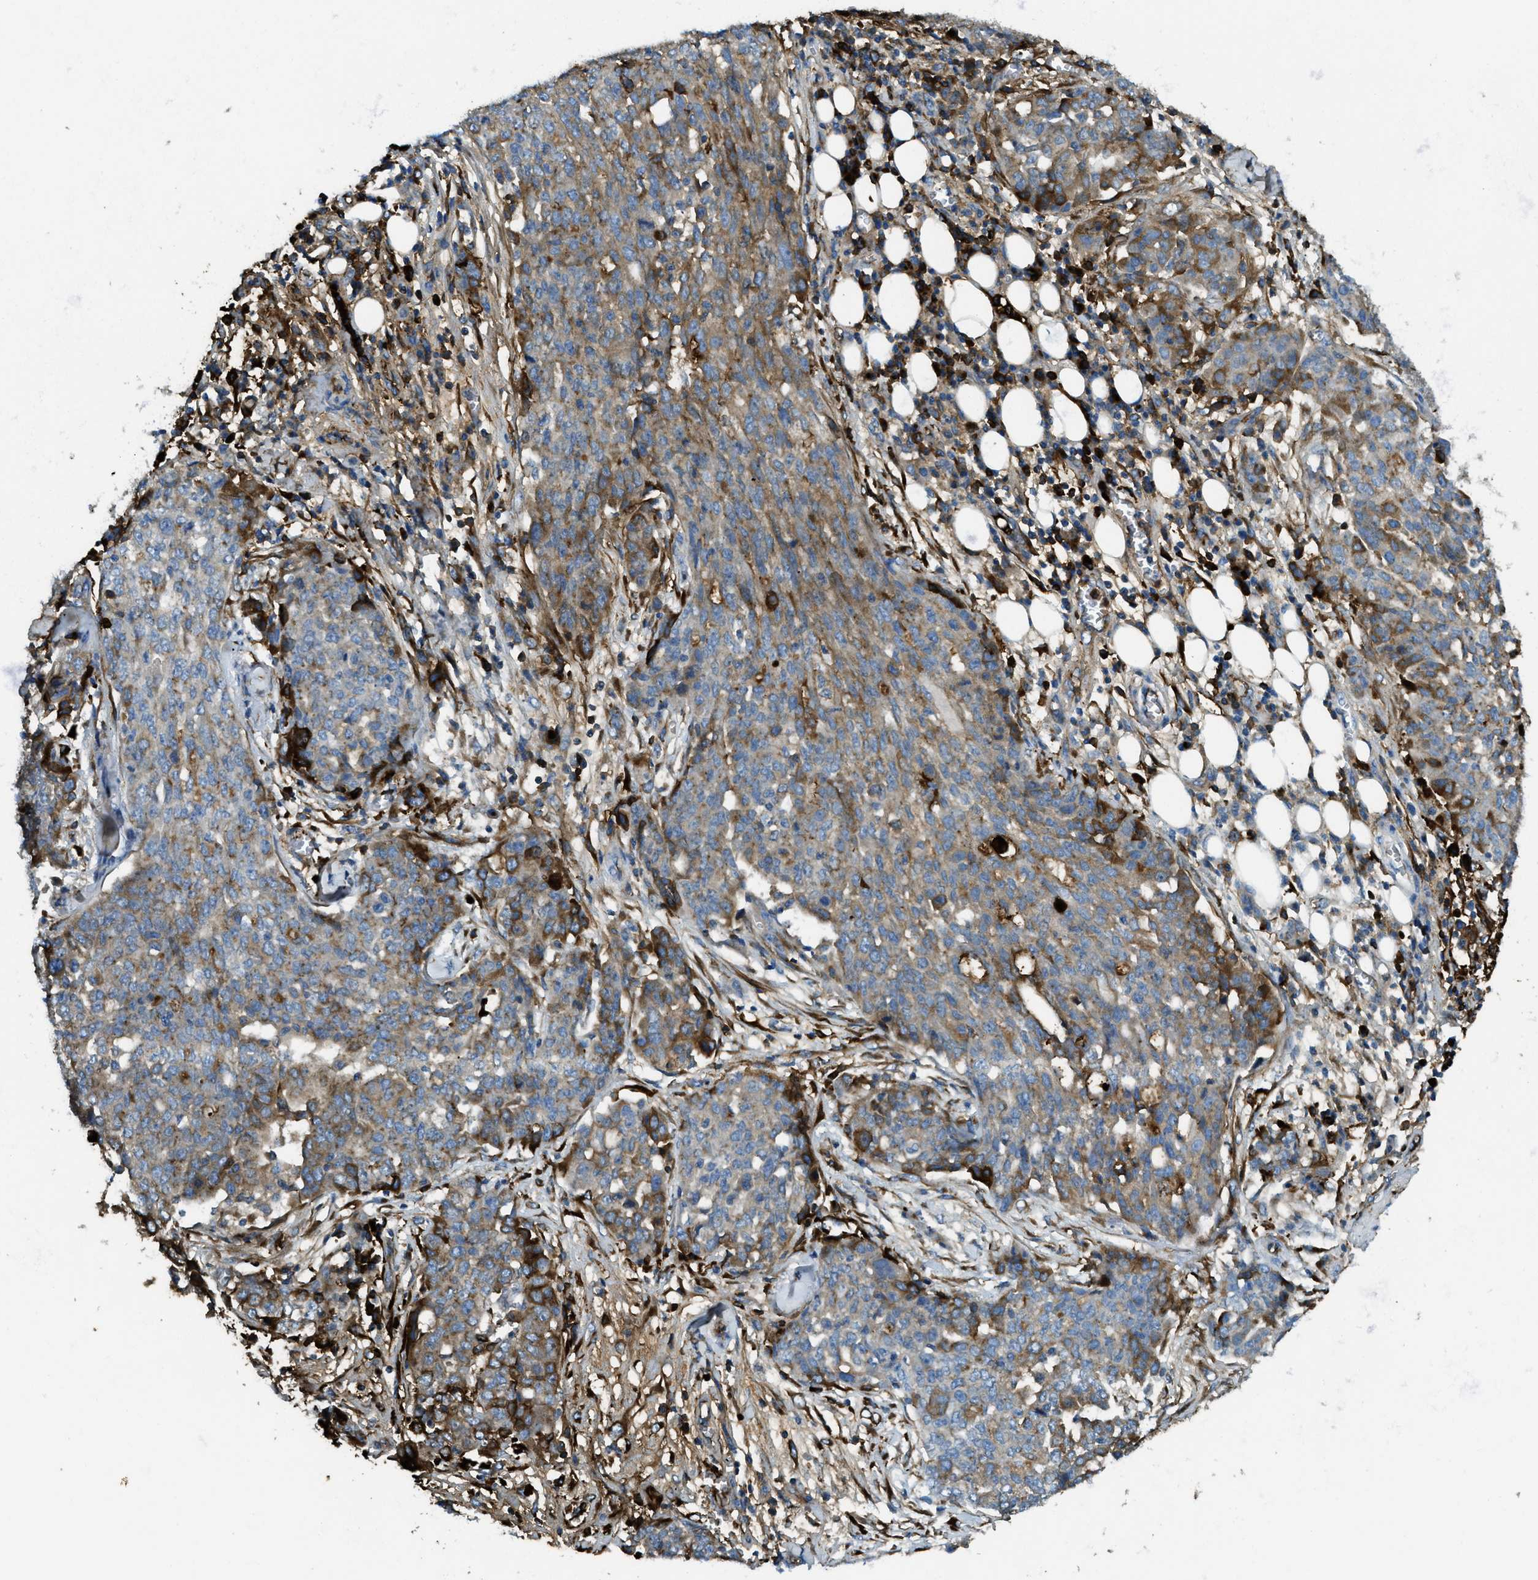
{"staining": {"intensity": "moderate", "quantity": "<25%", "location": "cytoplasmic/membranous"}, "tissue": "ovarian cancer", "cell_type": "Tumor cells", "image_type": "cancer", "snomed": [{"axis": "morphology", "description": "Cystadenocarcinoma, serous, NOS"}, {"axis": "topography", "description": "Soft tissue"}, {"axis": "topography", "description": "Ovary"}], "caption": "A brown stain labels moderate cytoplasmic/membranous expression of a protein in ovarian cancer (serous cystadenocarcinoma) tumor cells.", "gene": "TRIM59", "patient": {"sex": "female", "age": 57}}